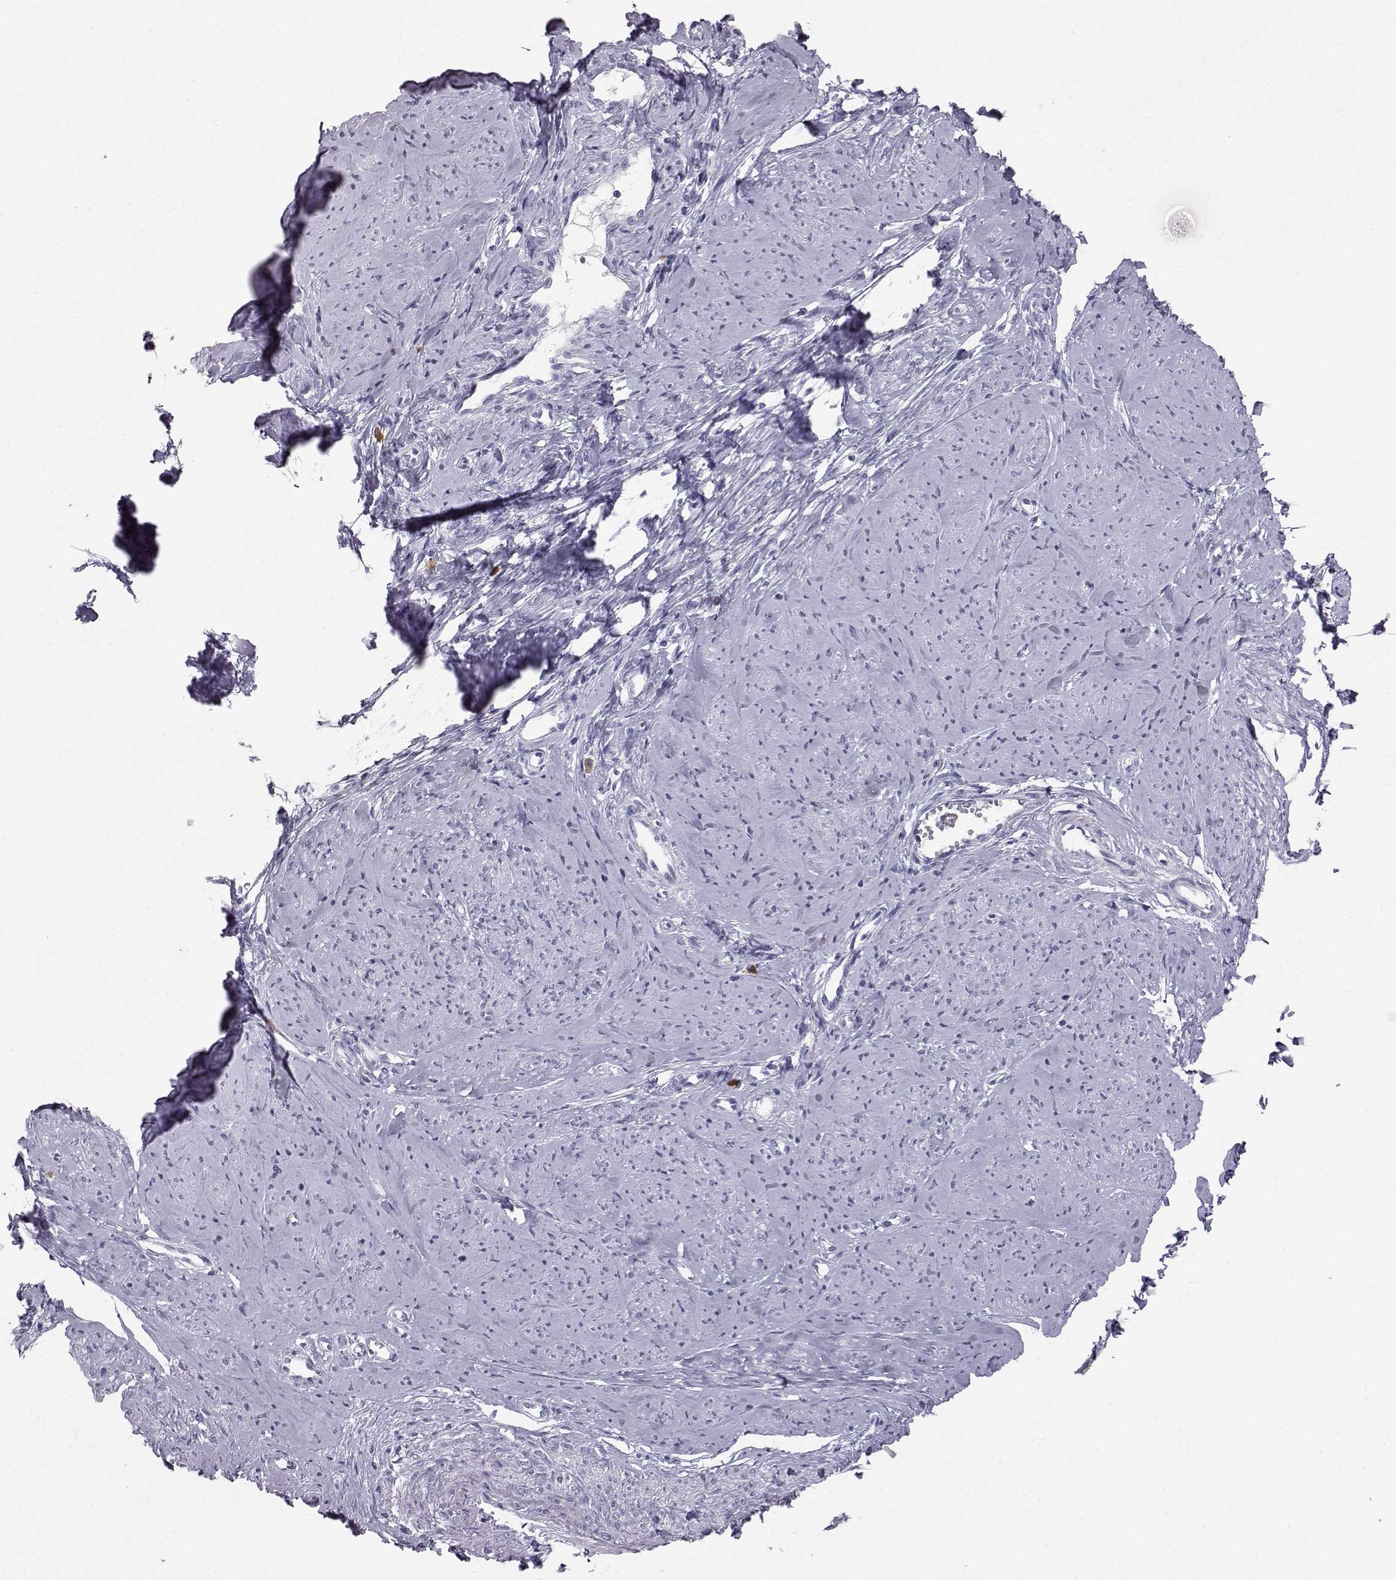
{"staining": {"intensity": "negative", "quantity": "none", "location": "none"}, "tissue": "smooth muscle", "cell_type": "Smooth muscle cells", "image_type": "normal", "snomed": [{"axis": "morphology", "description": "Normal tissue, NOS"}, {"axis": "topography", "description": "Smooth muscle"}], "caption": "Smooth muscle cells show no significant protein positivity in benign smooth muscle. (Brightfield microscopy of DAB IHC at high magnification).", "gene": "ITLN1", "patient": {"sex": "female", "age": 48}}